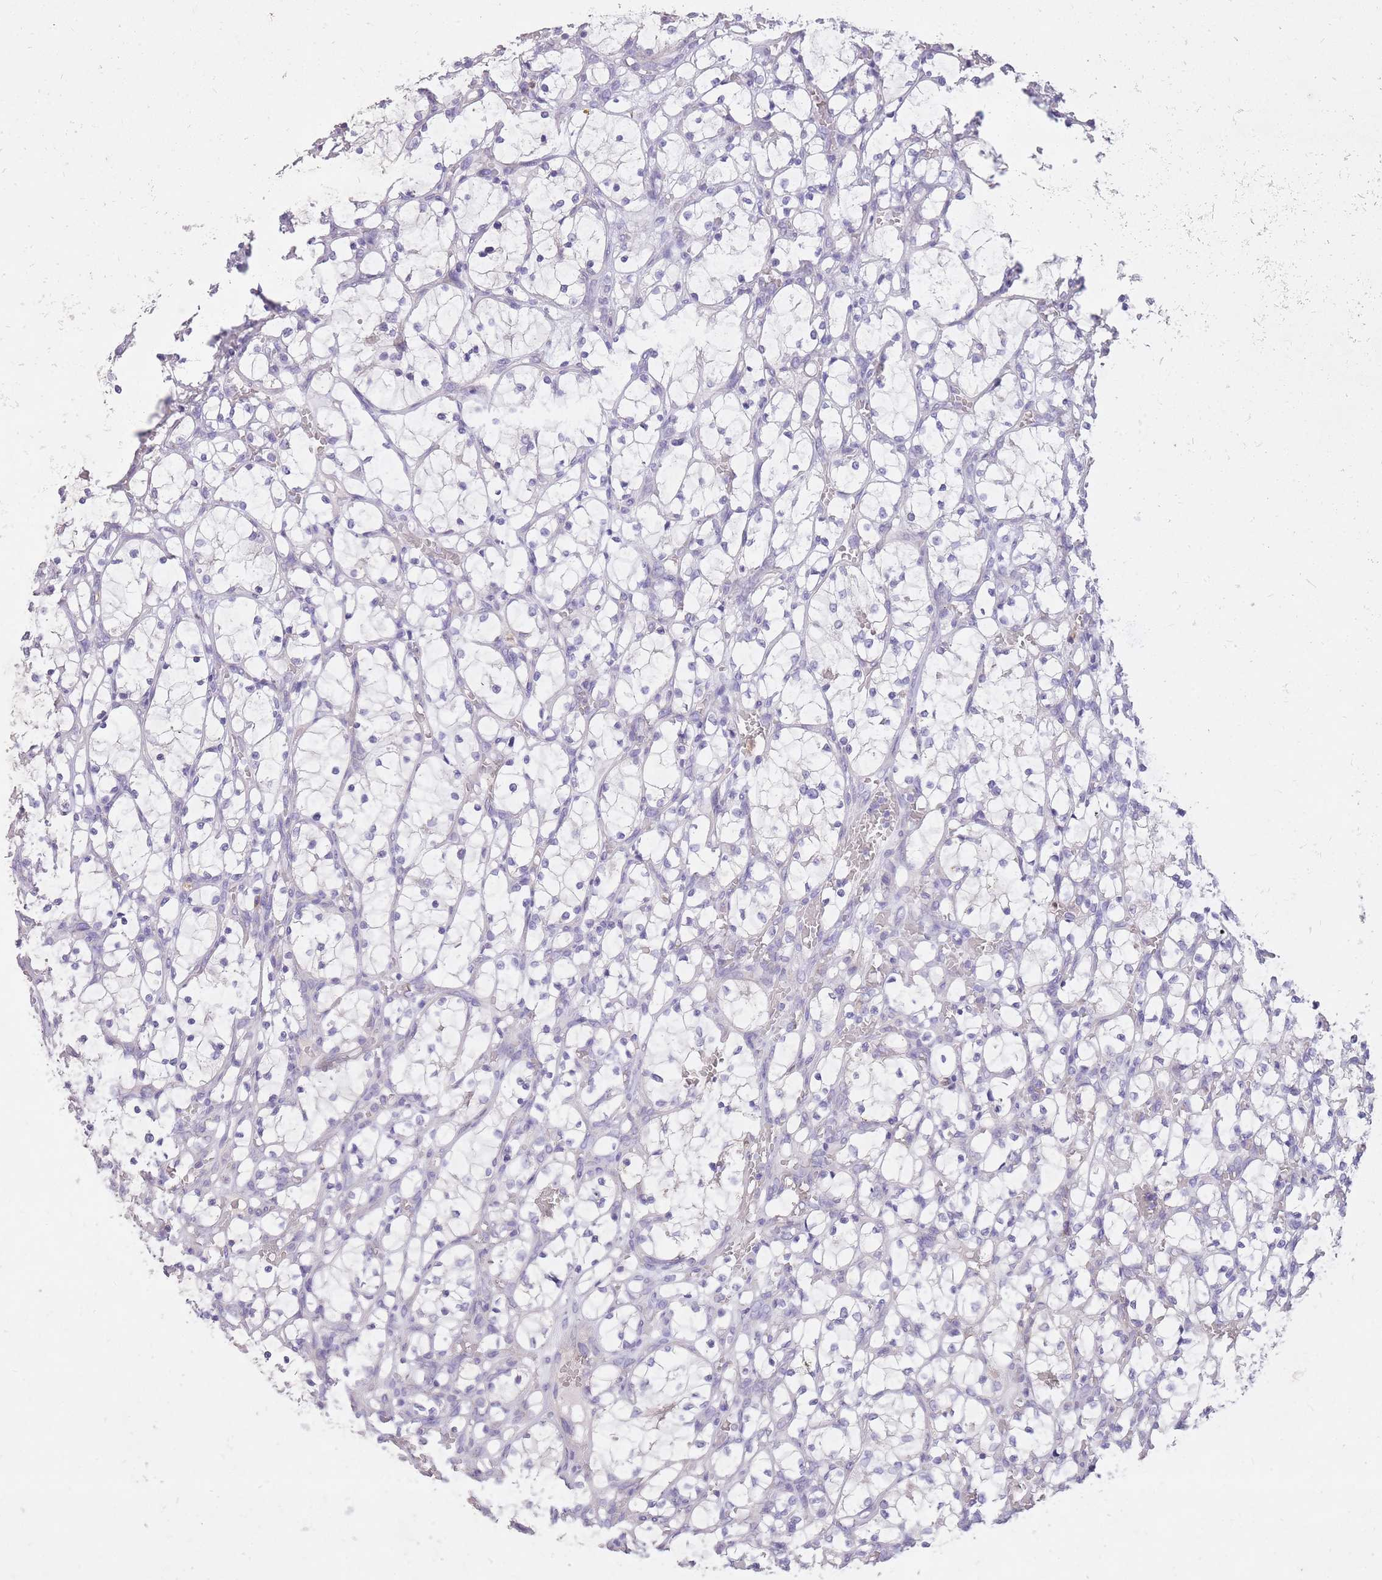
{"staining": {"intensity": "negative", "quantity": "none", "location": "none"}, "tissue": "renal cancer", "cell_type": "Tumor cells", "image_type": "cancer", "snomed": [{"axis": "morphology", "description": "Adenocarcinoma, NOS"}, {"axis": "topography", "description": "Kidney"}], "caption": "Immunohistochemistry image of neoplastic tissue: human renal adenocarcinoma stained with DAB displays no significant protein staining in tumor cells.", "gene": "FRG2C", "patient": {"sex": "female", "age": 69}}